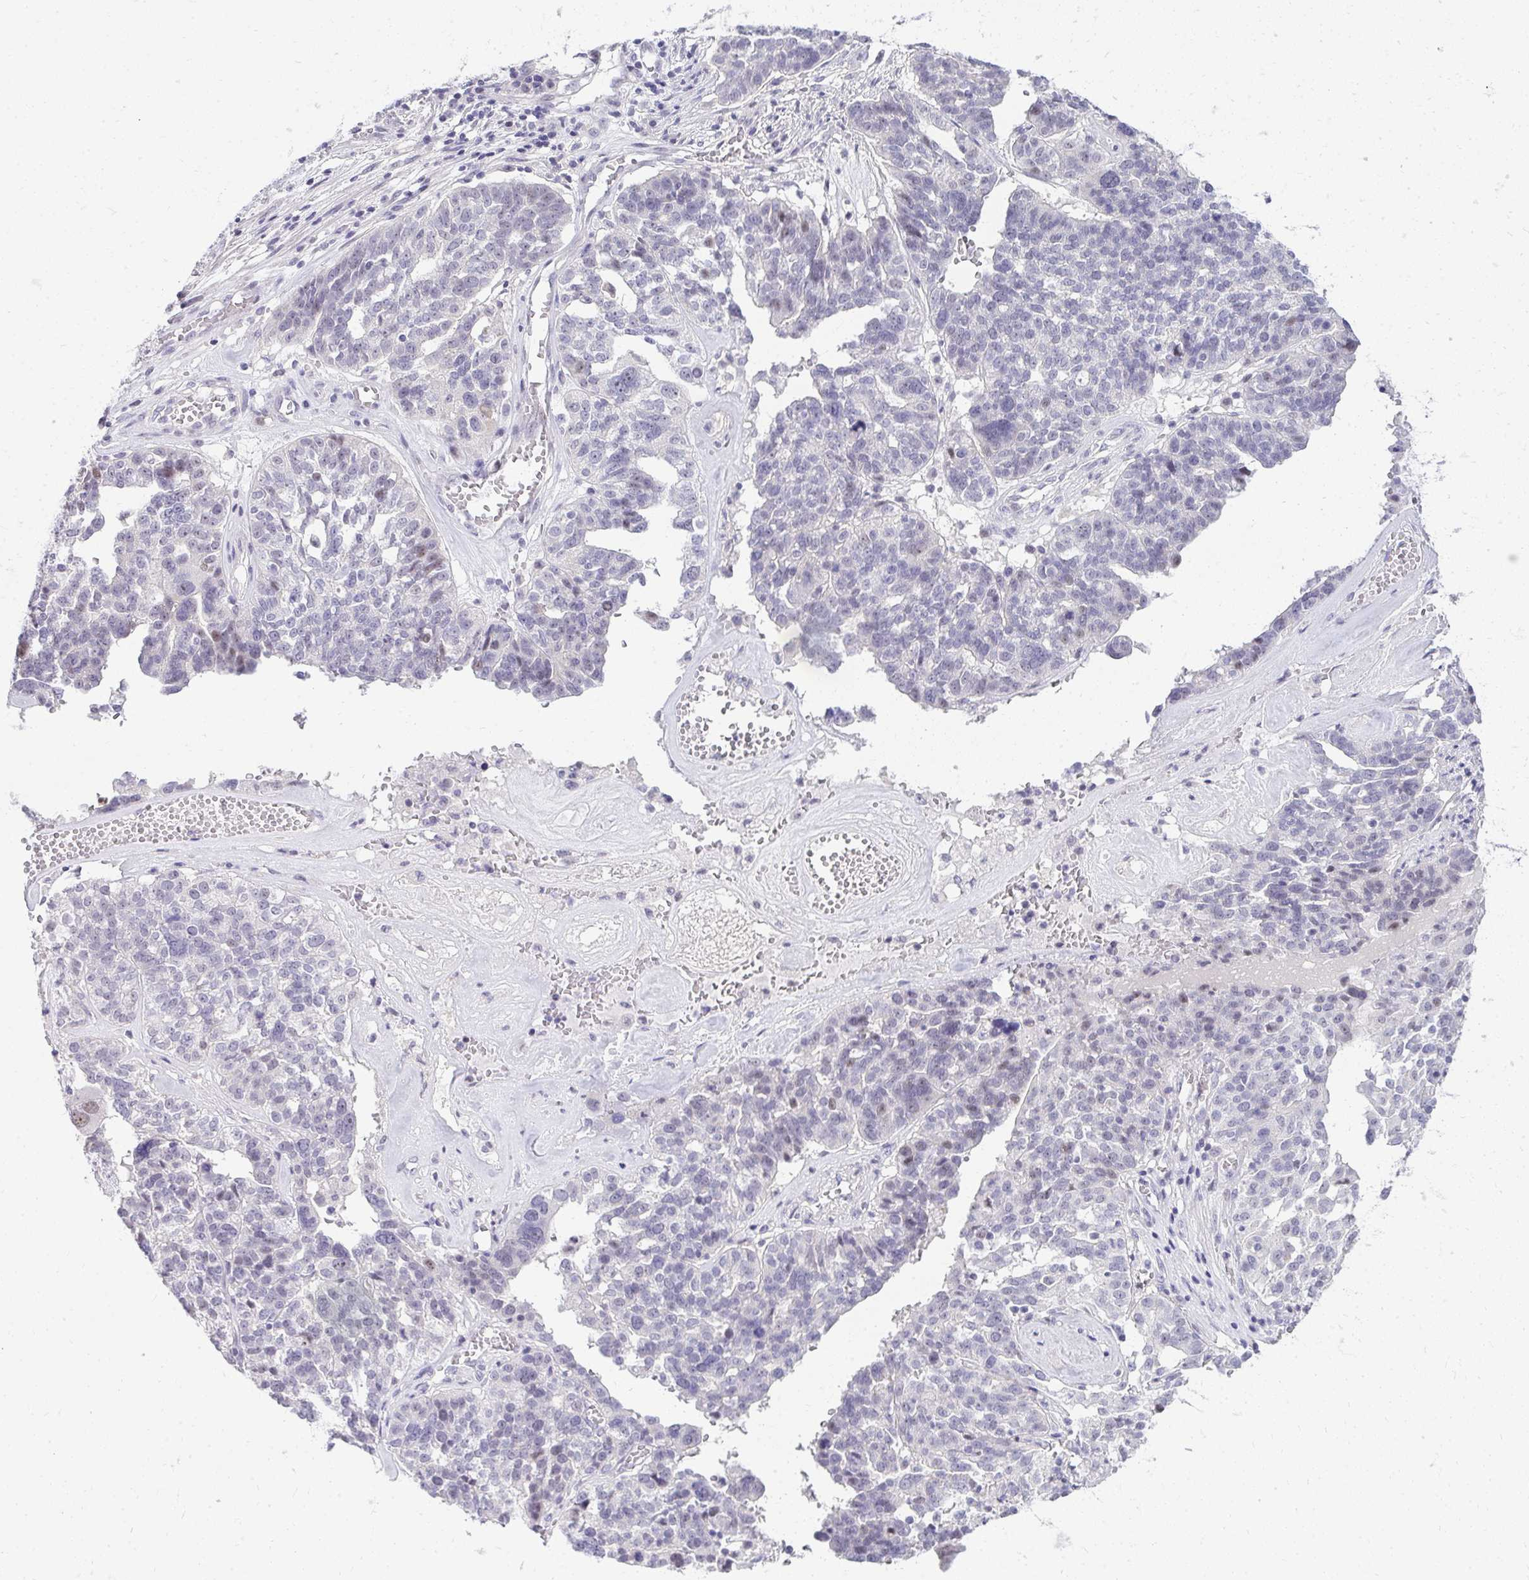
{"staining": {"intensity": "negative", "quantity": "none", "location": "none"}, "tissue": "ovarian cancer", "cell_type": "Tumor cells", "image_type": "cancer", "snomed": [{"axis": "morphology", "description": "Cystadenocarcinoma, serous, NOS"}, {"axis": "topography", "description": "Ovary"}], "caption": "High power microscopy photomicrograph of an immunohistochemistry image of ovarian cancer (serous cystadenocarcinoma), revealing no significant staining in tumor cells.", "gene": "EID3", "patient": {"sex": "female", "age": 59}}